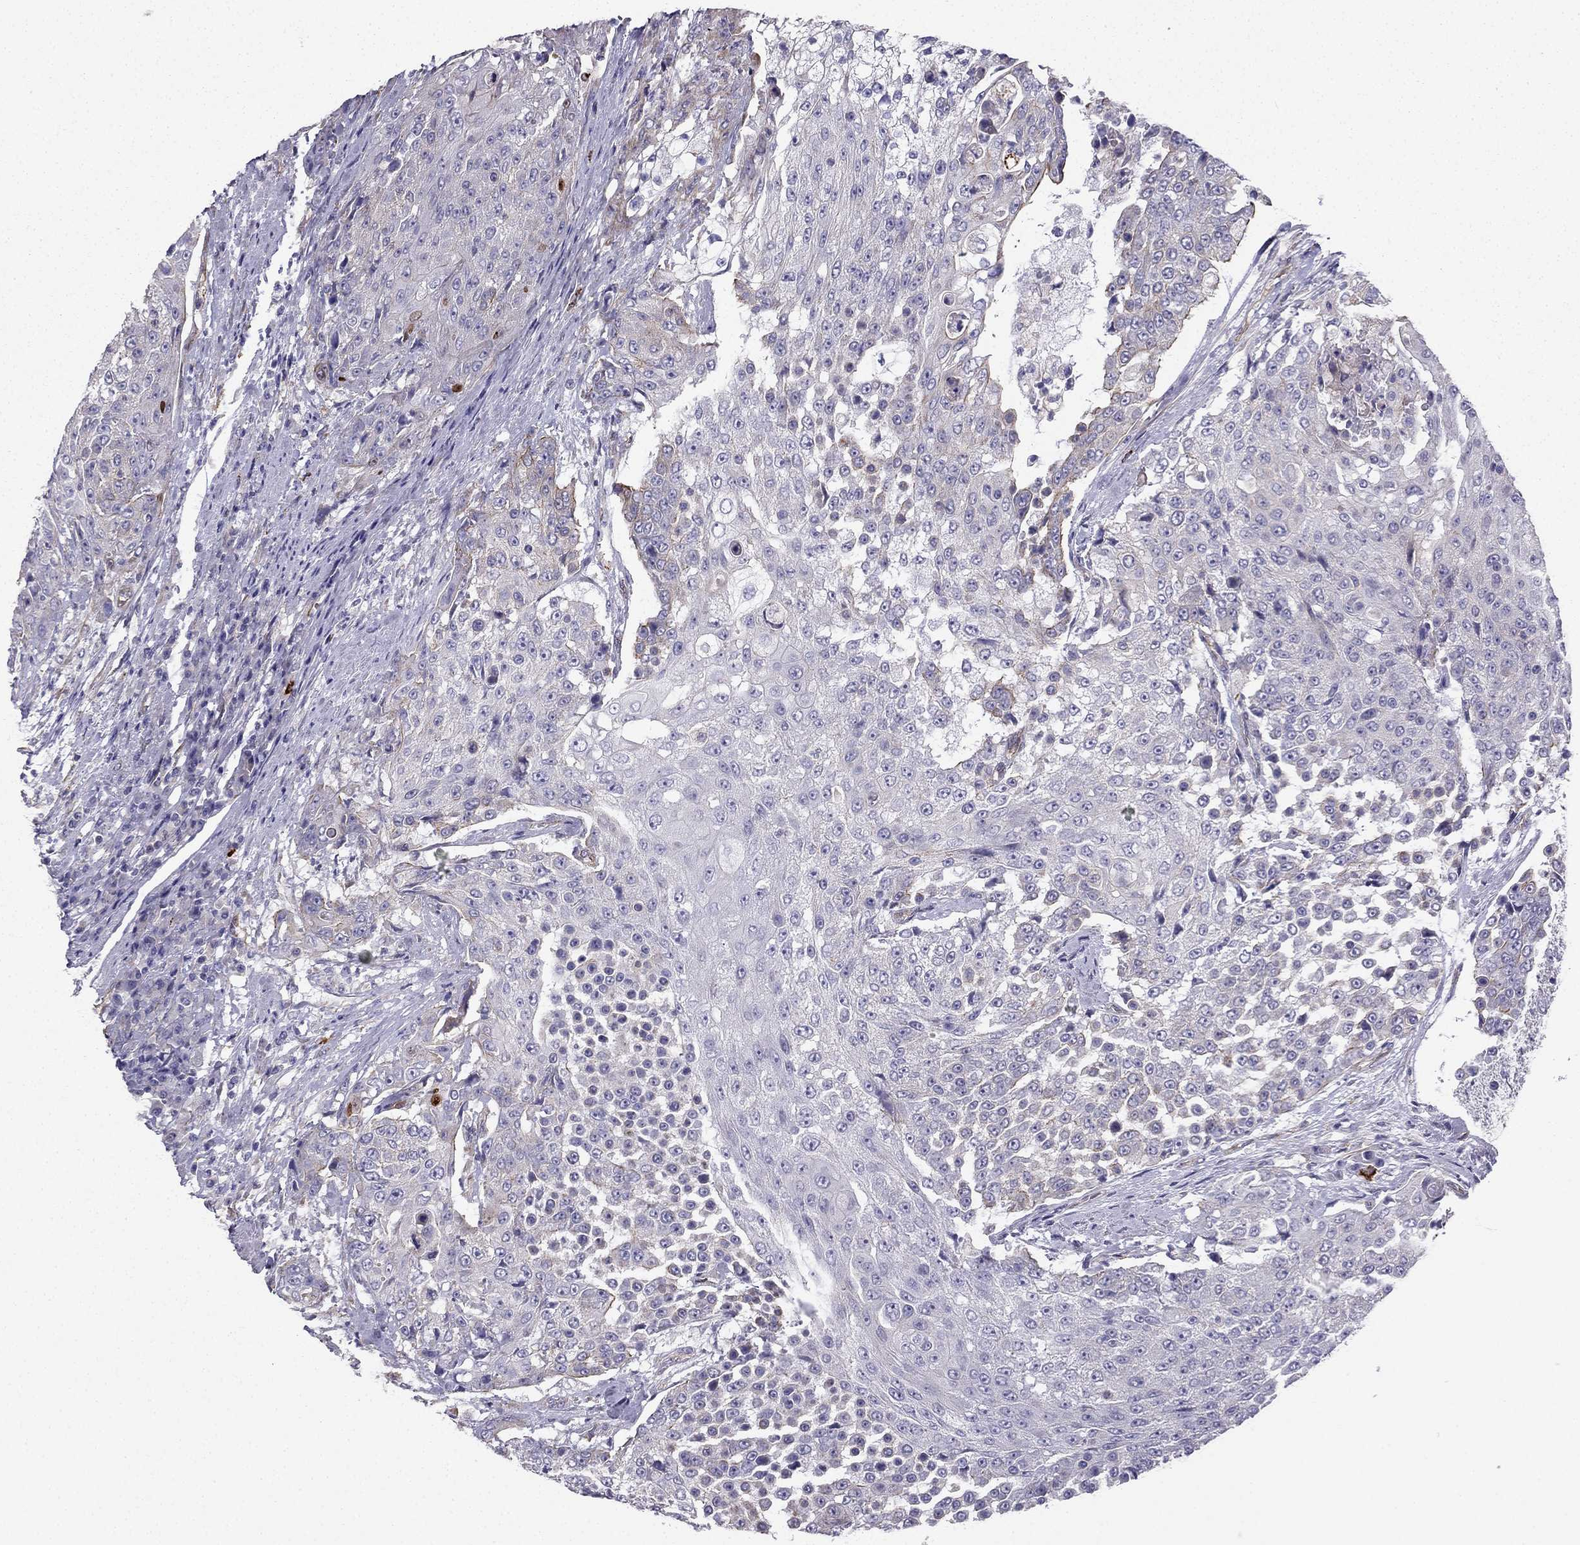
{"staining": {"intensity": "negative", "quantity": "none", "location": "none"}, "tissue": "urothelial cancer", "cell_type": "Tumor cells", "image_type": "cancer", "snomed": [{"axis": "morphology", "description": "Urothelial carcinoma, High grade"}, {"axis": "topography", "description": "Urinary bladder"}], "caption": "IHC of human urothelial cancer demonstrates no staining in tumor cells.", "gene": "ENOX1", "patient": {"sex": "female", "age": 63}}